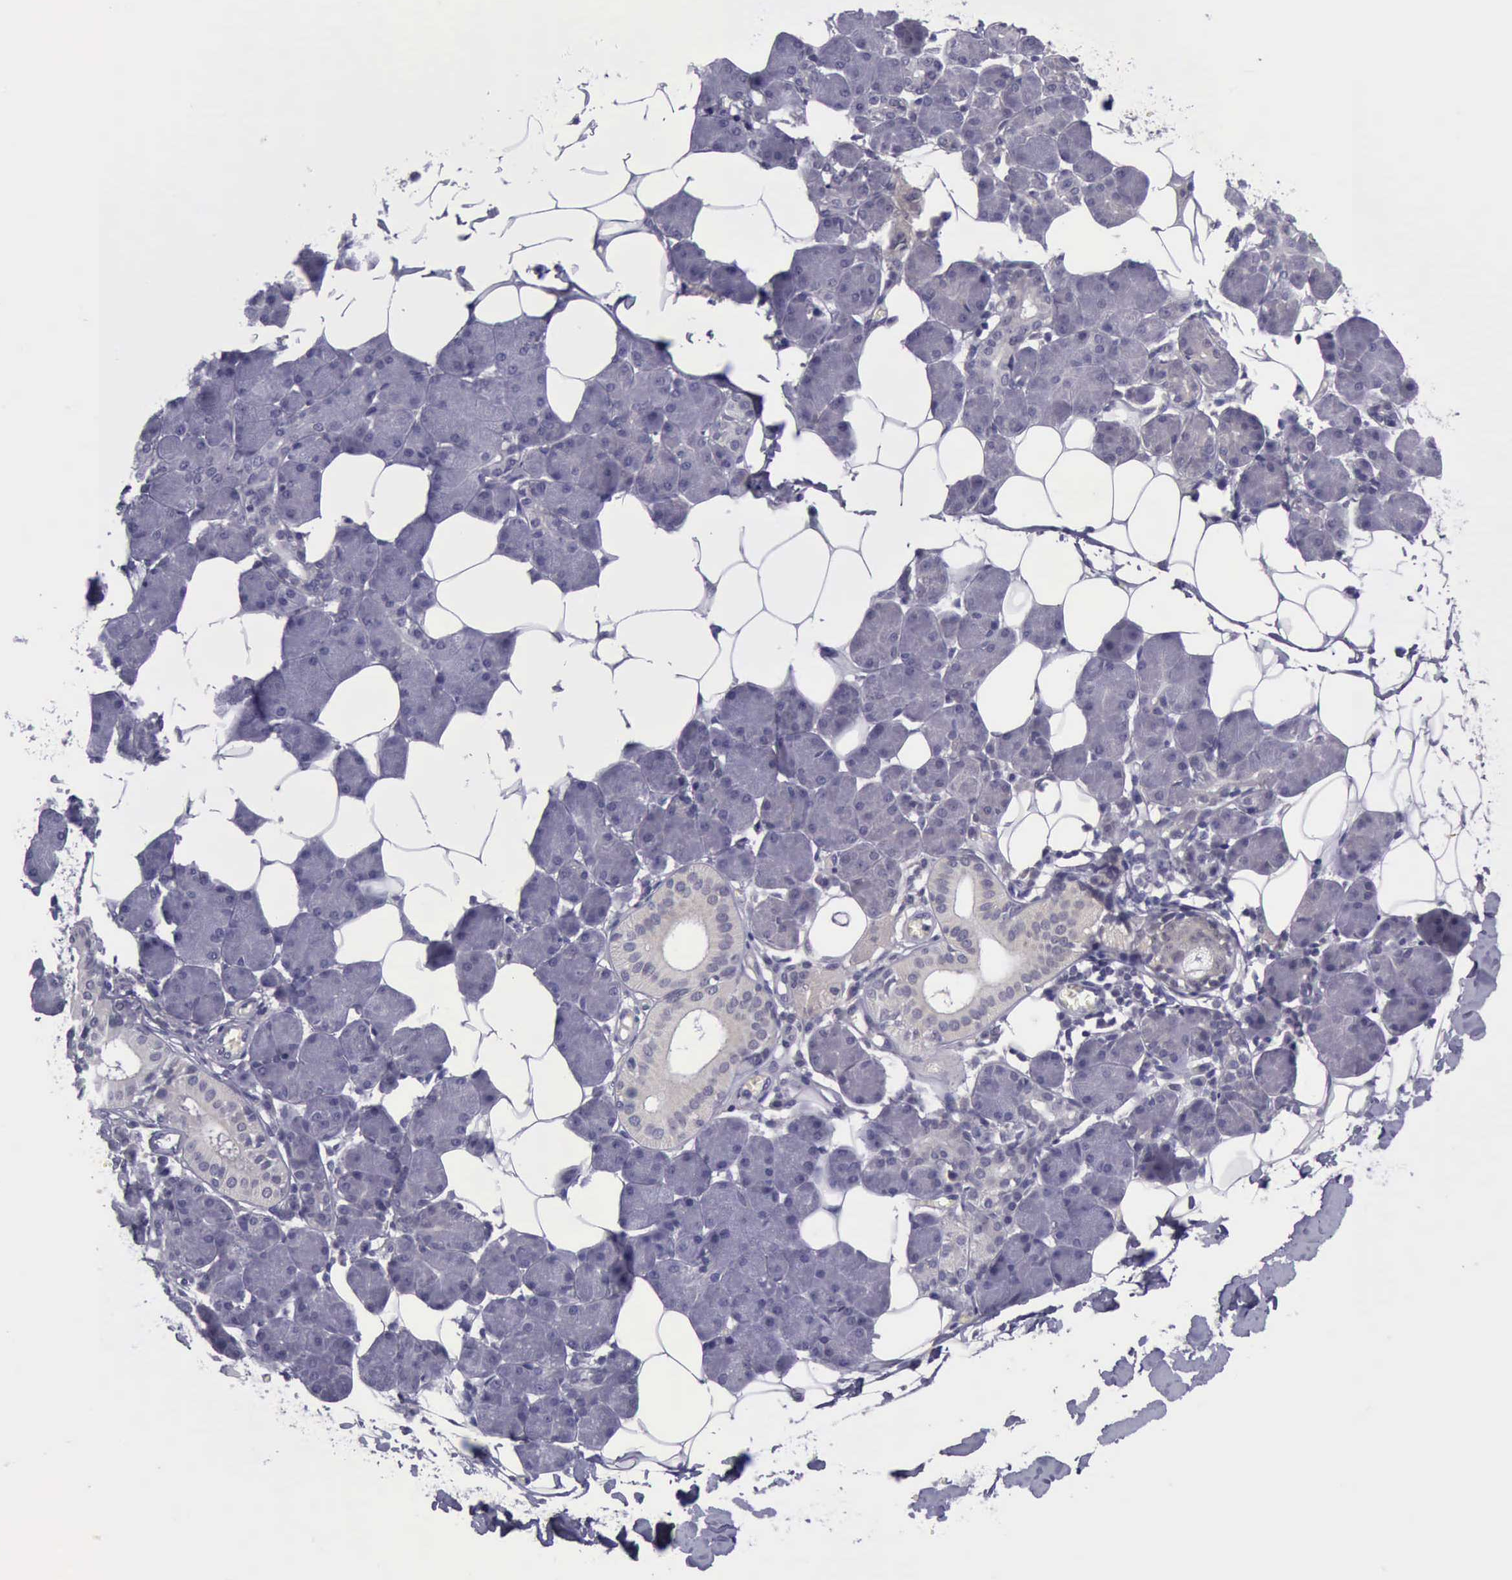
{"staining": {"intensity": "negative", "quantity": "none", "location": "none"}, "tissue": "salivary gland", "cell_type": "Glandular cells", "image_type": "normal", "snomed": [{"axis": "morphology", "description": "Normal tissue, NOS"}, {"axis": "morphology", "description": "Adenoma, NOS"}, {"axis": "topography", "description": "Salivary gland"}], "caption": "The photomicrograph reveals no staining of glandular cells in normal salivary gland. Nuclei are stained in blue.", "gene": "ARNT2", "patient": {"sex": "female", "age": 32}}